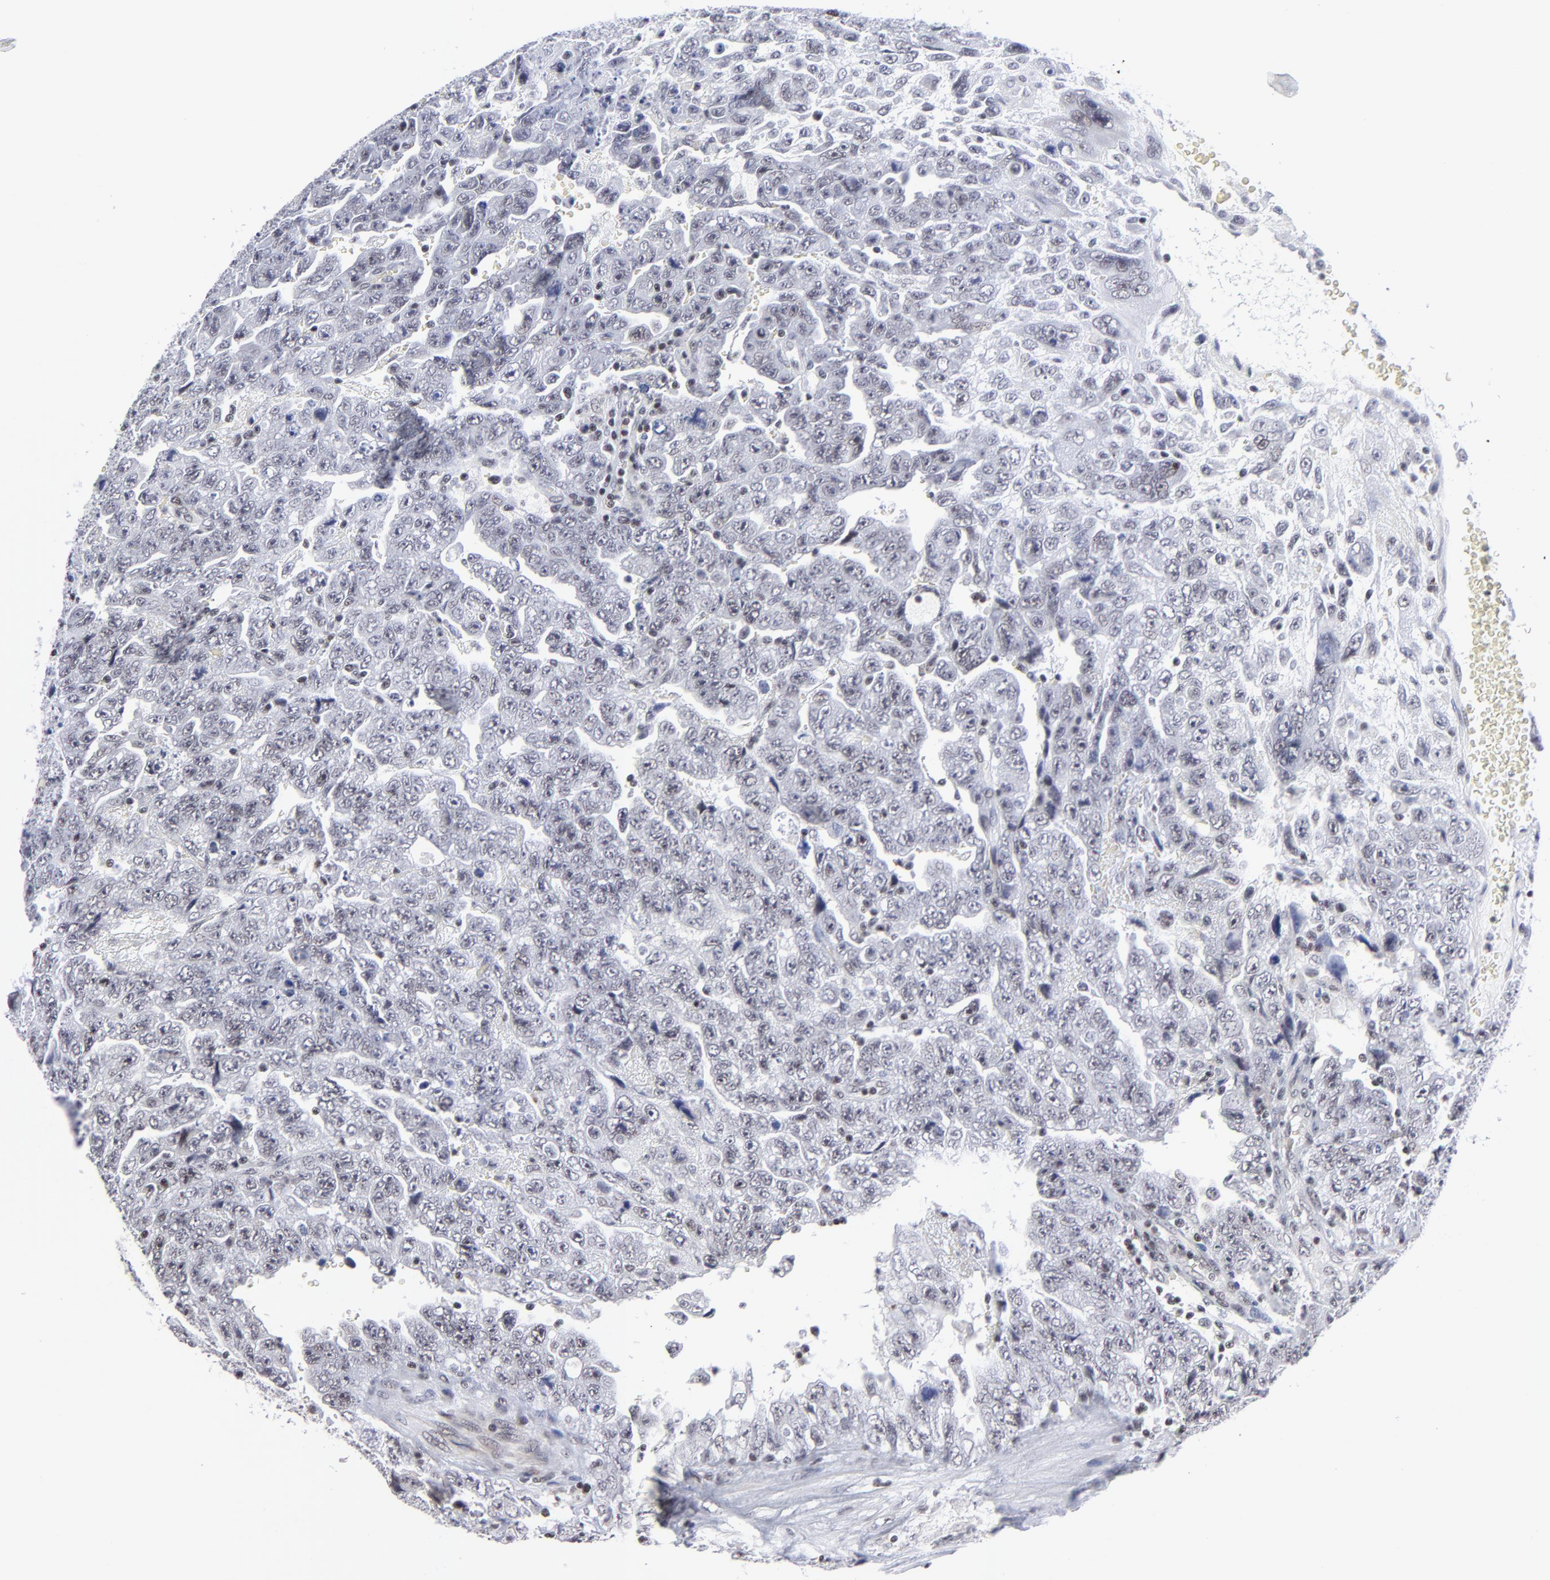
{"staining": {"intensity": "negative", "quantity": "none", "location": "none"}, "tissue": "testis cancer", "cell_type": "Tumor cells", "image_type": "cancer", "snomed": [{"axis": "morphology", "description": "Carcinoma, Embryonal, NOS"}, {"axis": "topography", "description": "Testis"}], "caption": "Photomicrograph shows no protein expression in tumor cells of testis cancer (embryonal carcinoma) tissue.", "gene": "SP2", "patient": {"sex": "male", "age": 28}}